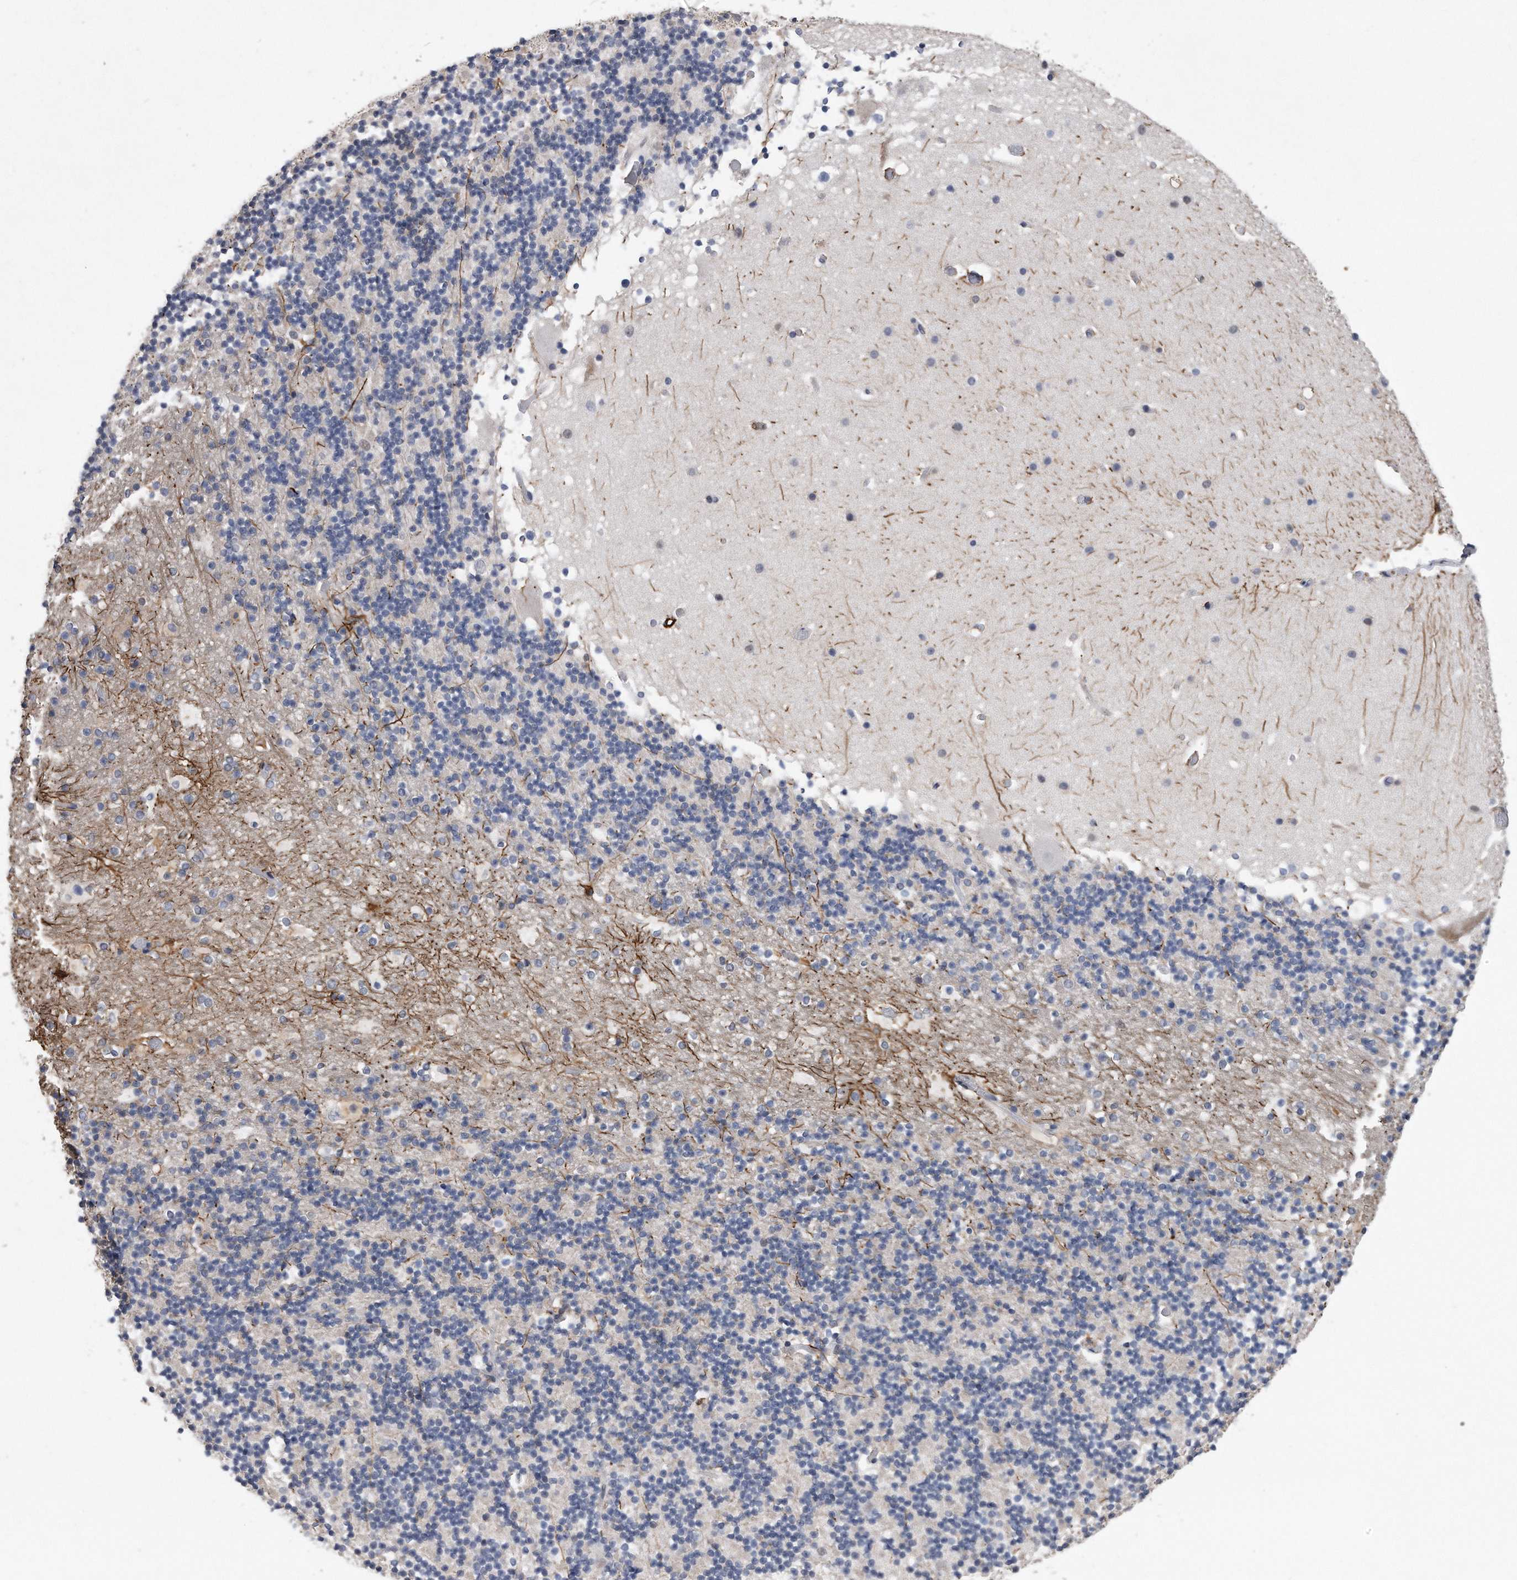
{"staining": {"intensity": "negative", "quantity": "none", "location": "none"}, "tissue": "cerebellum", "cell_type": "Cells in granular layer", "image_type": "normal", "snomed": [{"axis": "morphology", "description": "Normal tissue, NOS"}, {"axis": "topography", "description": "Cerebellum"}], "caption": "This histopathology image is of unremarkable cerebellum stained with IHC to label a protein in brown with the nuclei are counter-stained blue. There is no expression in cells in granular layer.", "gene": "PCNA", "patient": {"sex": "male", "age": 57}}